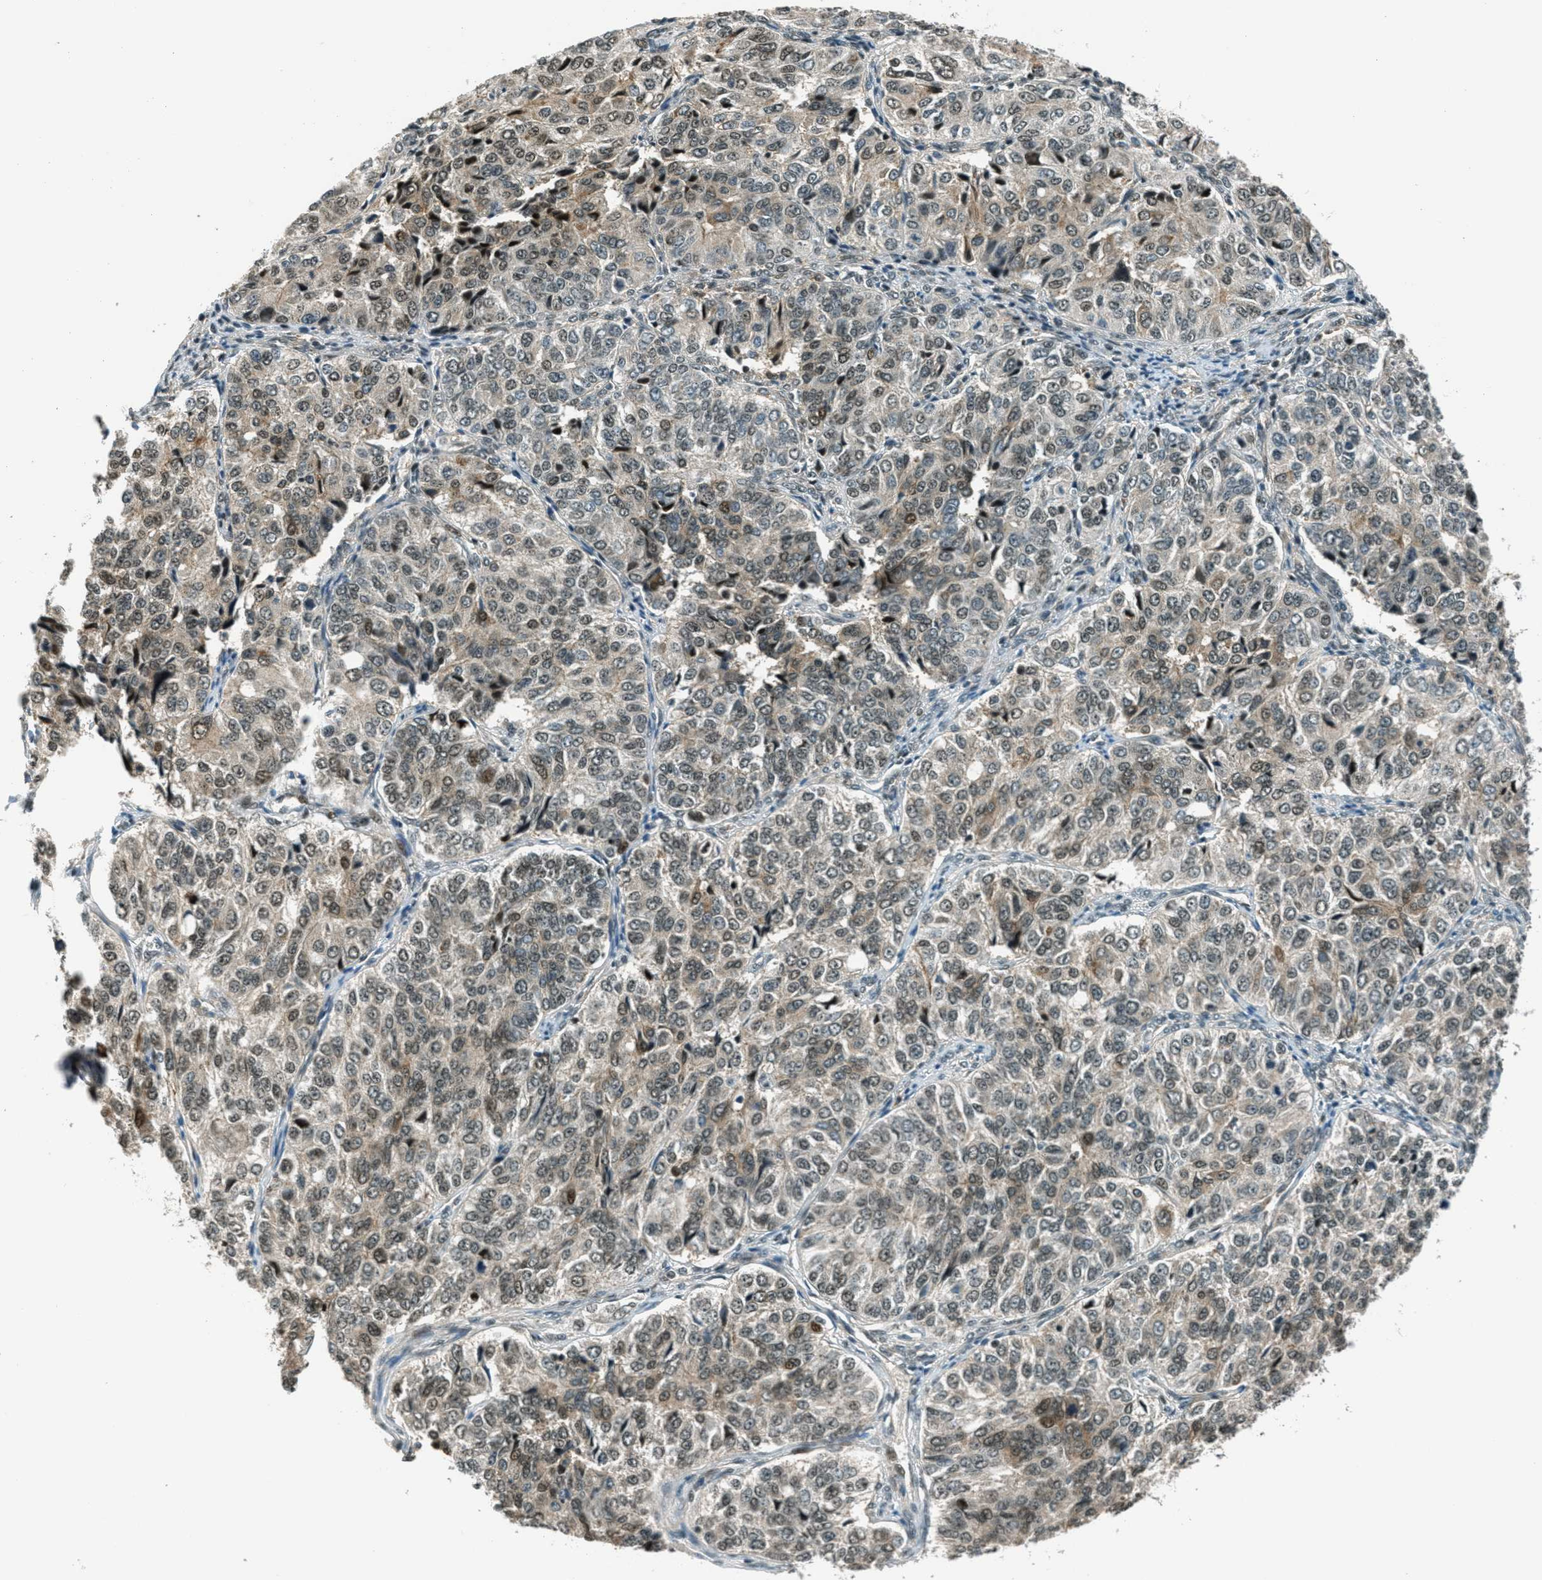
{"staining": {"intensity": "moderate", "quantity": ">75%", "location": "cytoplasmic/membranous,nuclear"}, "tissue": "ovarian cancer", "cell_type": "Tumor cells", "image_type": "cancer", "snomed": [{"axis": "morphology", "description": "Carcinoma, endometroid"}, {"axis": "topography", "description": "Ovary"}], "caption": "Human ovarian endometroid carcinoma stained for a protein (brown) displays moderate cytoplasmic/membranous and nuclear positive positivity in about >75% of tumor cells.", "gene": "FOXM1", "patient": {"sex": "female", "age": 51}}